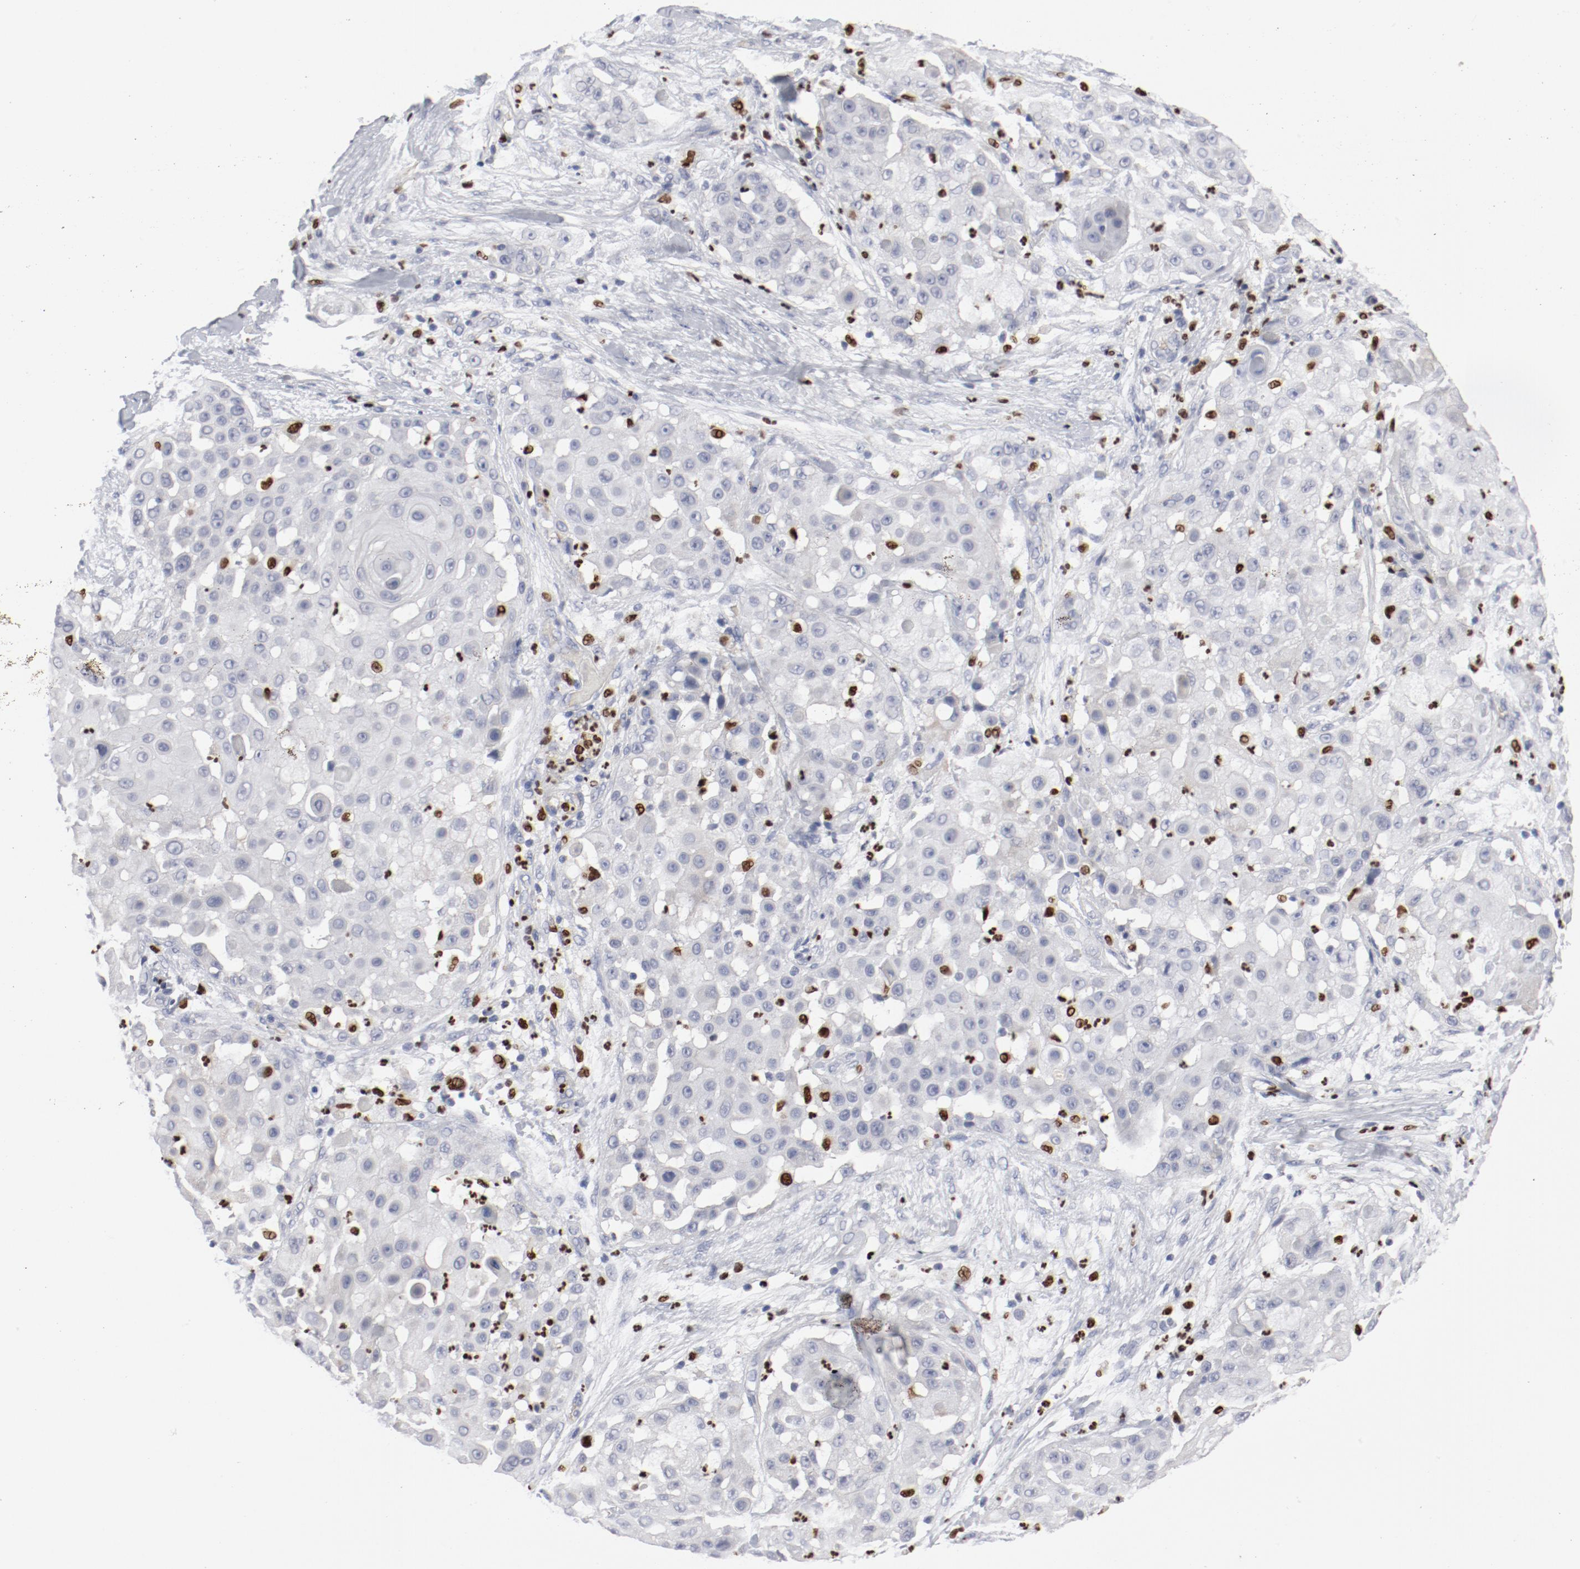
{"staining": {"intensity": "negative", "quantity": "none", "location": "none"}, "tissue": "skin cancer", "cell_type": "Tumor cells", "image_type": "cancer", "snomed": [{"axis": "morphology", "description": "Squamous cell carcinoma, NOS"}, {"axis": "topography", "description": "Skin"}], "caption": "Image shows no protein positivity in tumor cells of skin squamous cell carcinoma tissue.", "gene": "SPI1", "patient": {"sex": "female", "age": 57}}